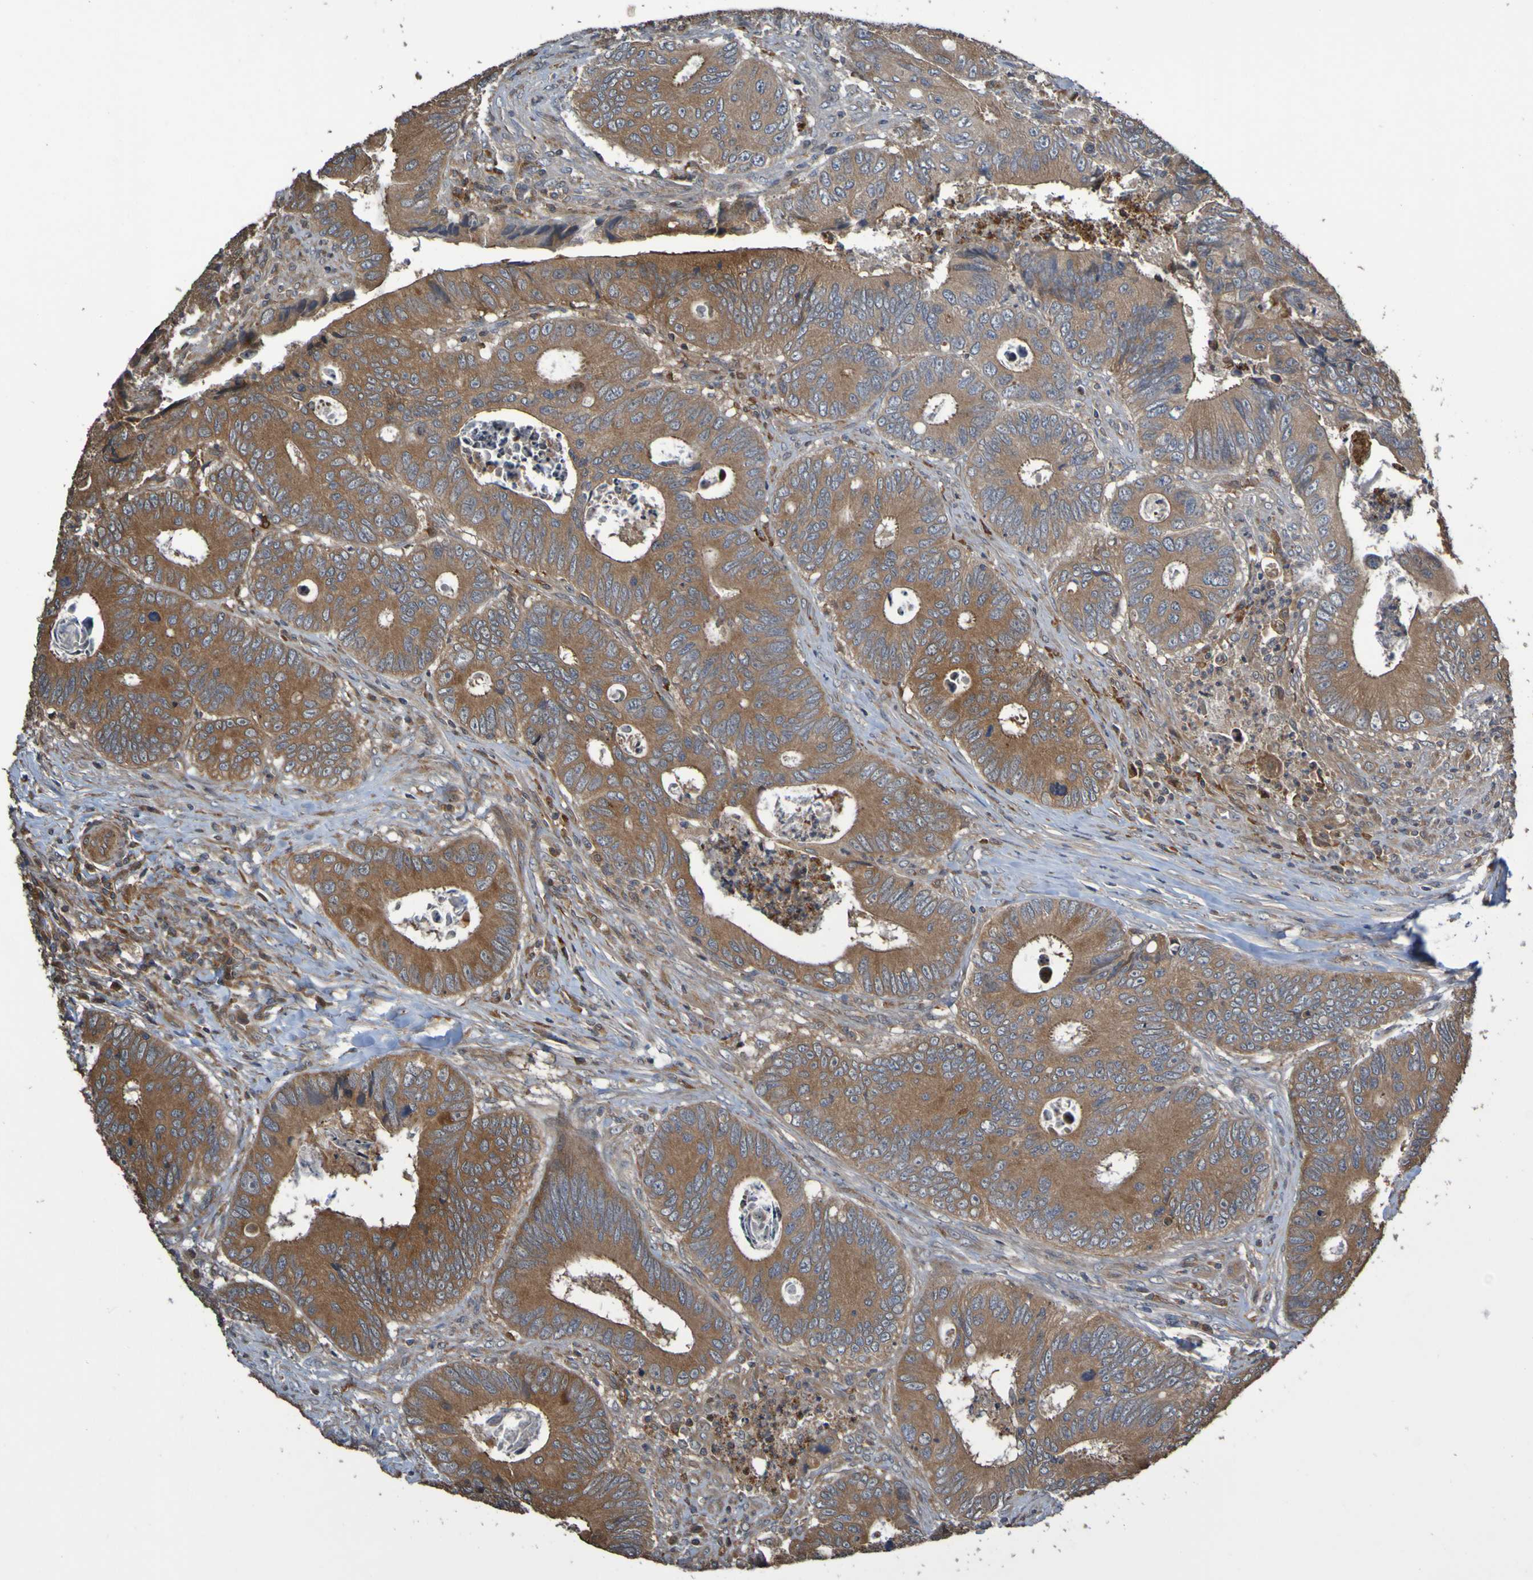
{"staining": {"intensity": "moderate", "quantity": ">75%", "location": "cytoplasmic/membranous"}, "tissue": "colorectal cancer", "cell_type": "Tumor cells", "image_type": "cancer", "snomed": [{"axis": "morphology", "description": "Inflammation, NOS"}, {"axis": "morphology", "description": "Adenocarcinoma, NOS"}, {"axis": "topography", "description": "Colon"}], "caption": "Immunohistochemical staining of human adenocarcinoma (colorectal) displays medium levels of moderate cytoplasmic/membranous positivity in approximately >75% of tumor cells. (Brightfield microscopy of DAB IHC at high magnification).", "gene": "UCN", "patient": {"sex": "male", "age": 72}}